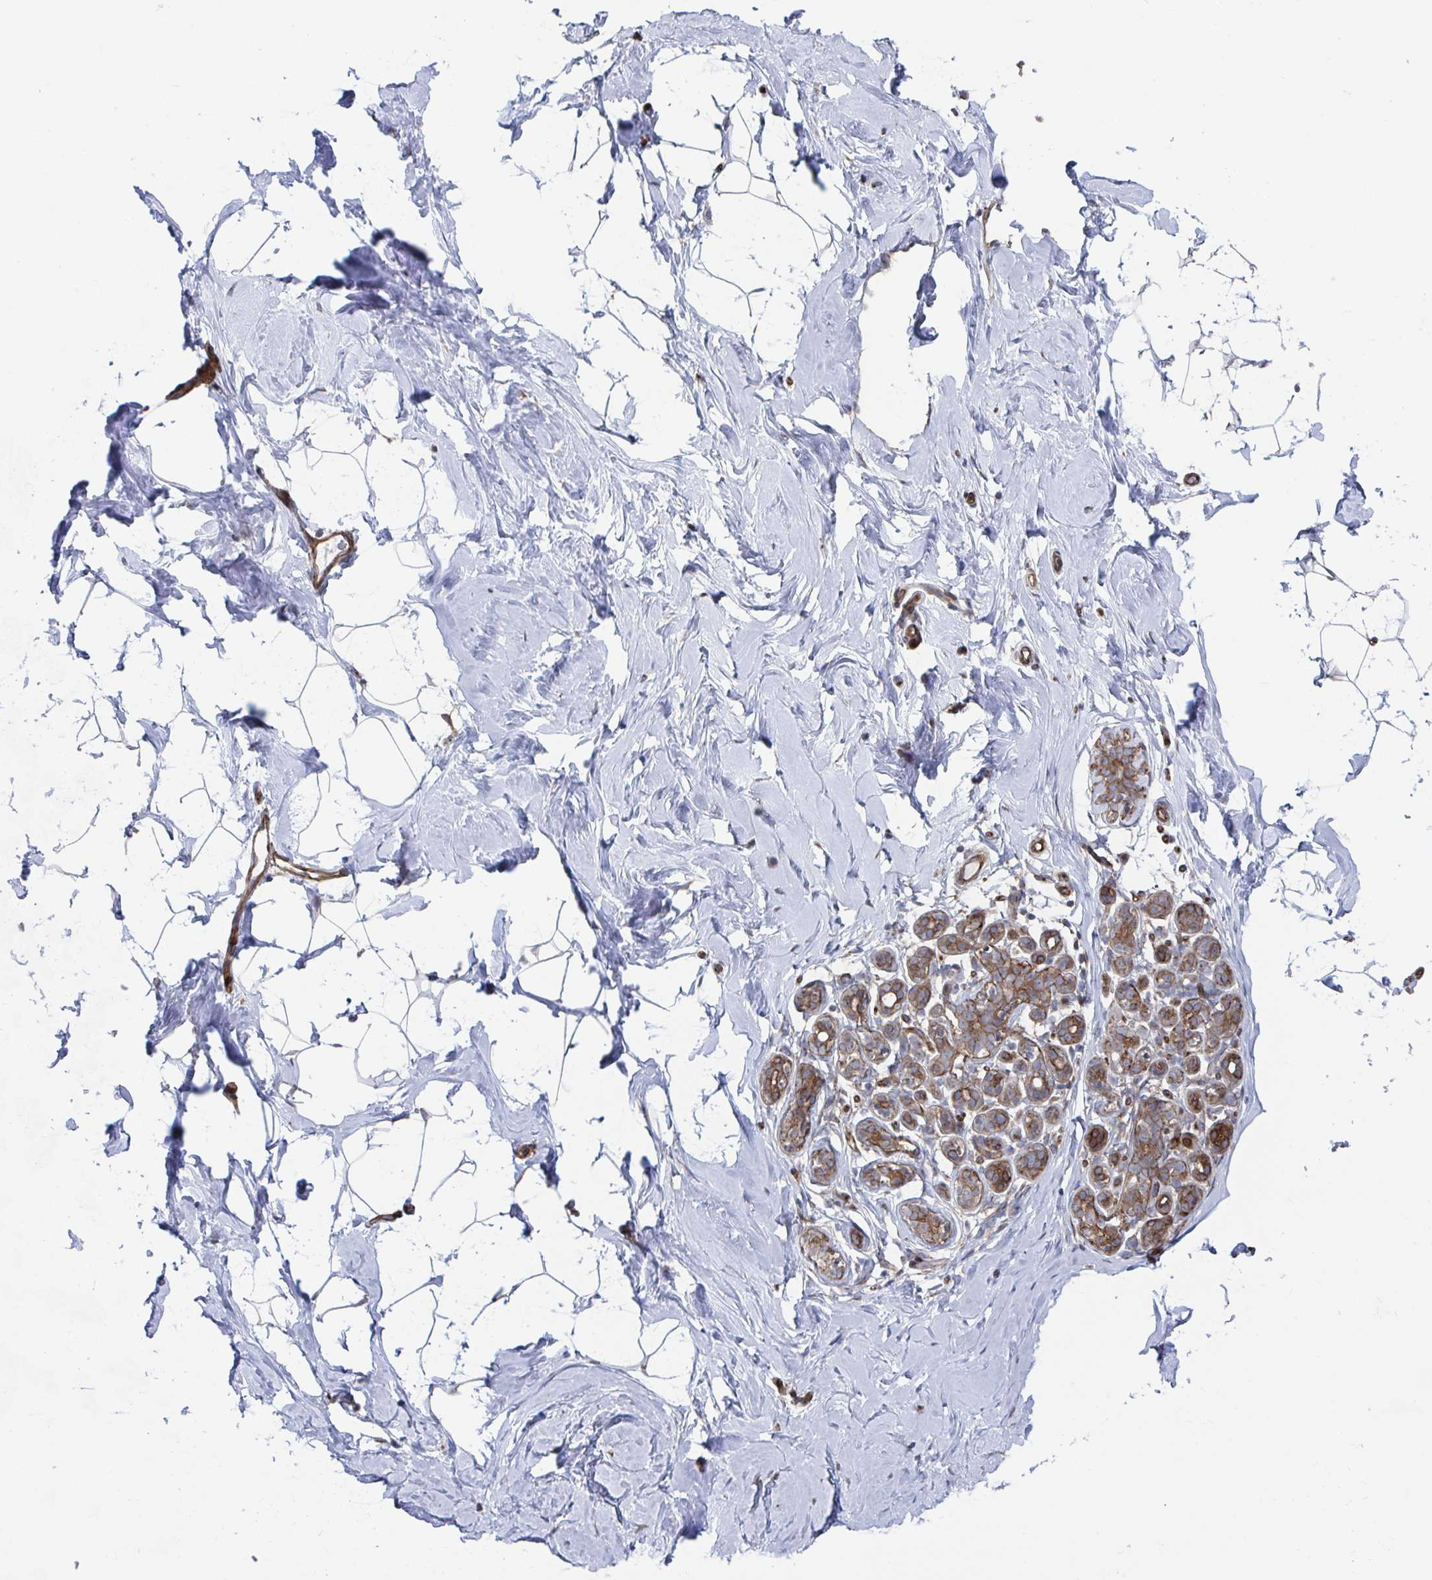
{"staining": {"intensity": "negative", "quantity": "none", "location": "none"}, "tissue": "breast", "cell_type": "Adipocytes", "image_type": "normal", "snomed": [{"axis": "morphology", "description": "Normal tissue, NOS"}, {"axis": "topography", "description": "Breast"}], "caption": "Immunohistochemical staining of benign human breast exhibits no significant positivity in adipocytes. The staining is performed using DAB brown chromogen with nuclei counter-stained in using hematoxylin.", "gene": "DVL3", "patient": {"sex": "female", "age": 32}}